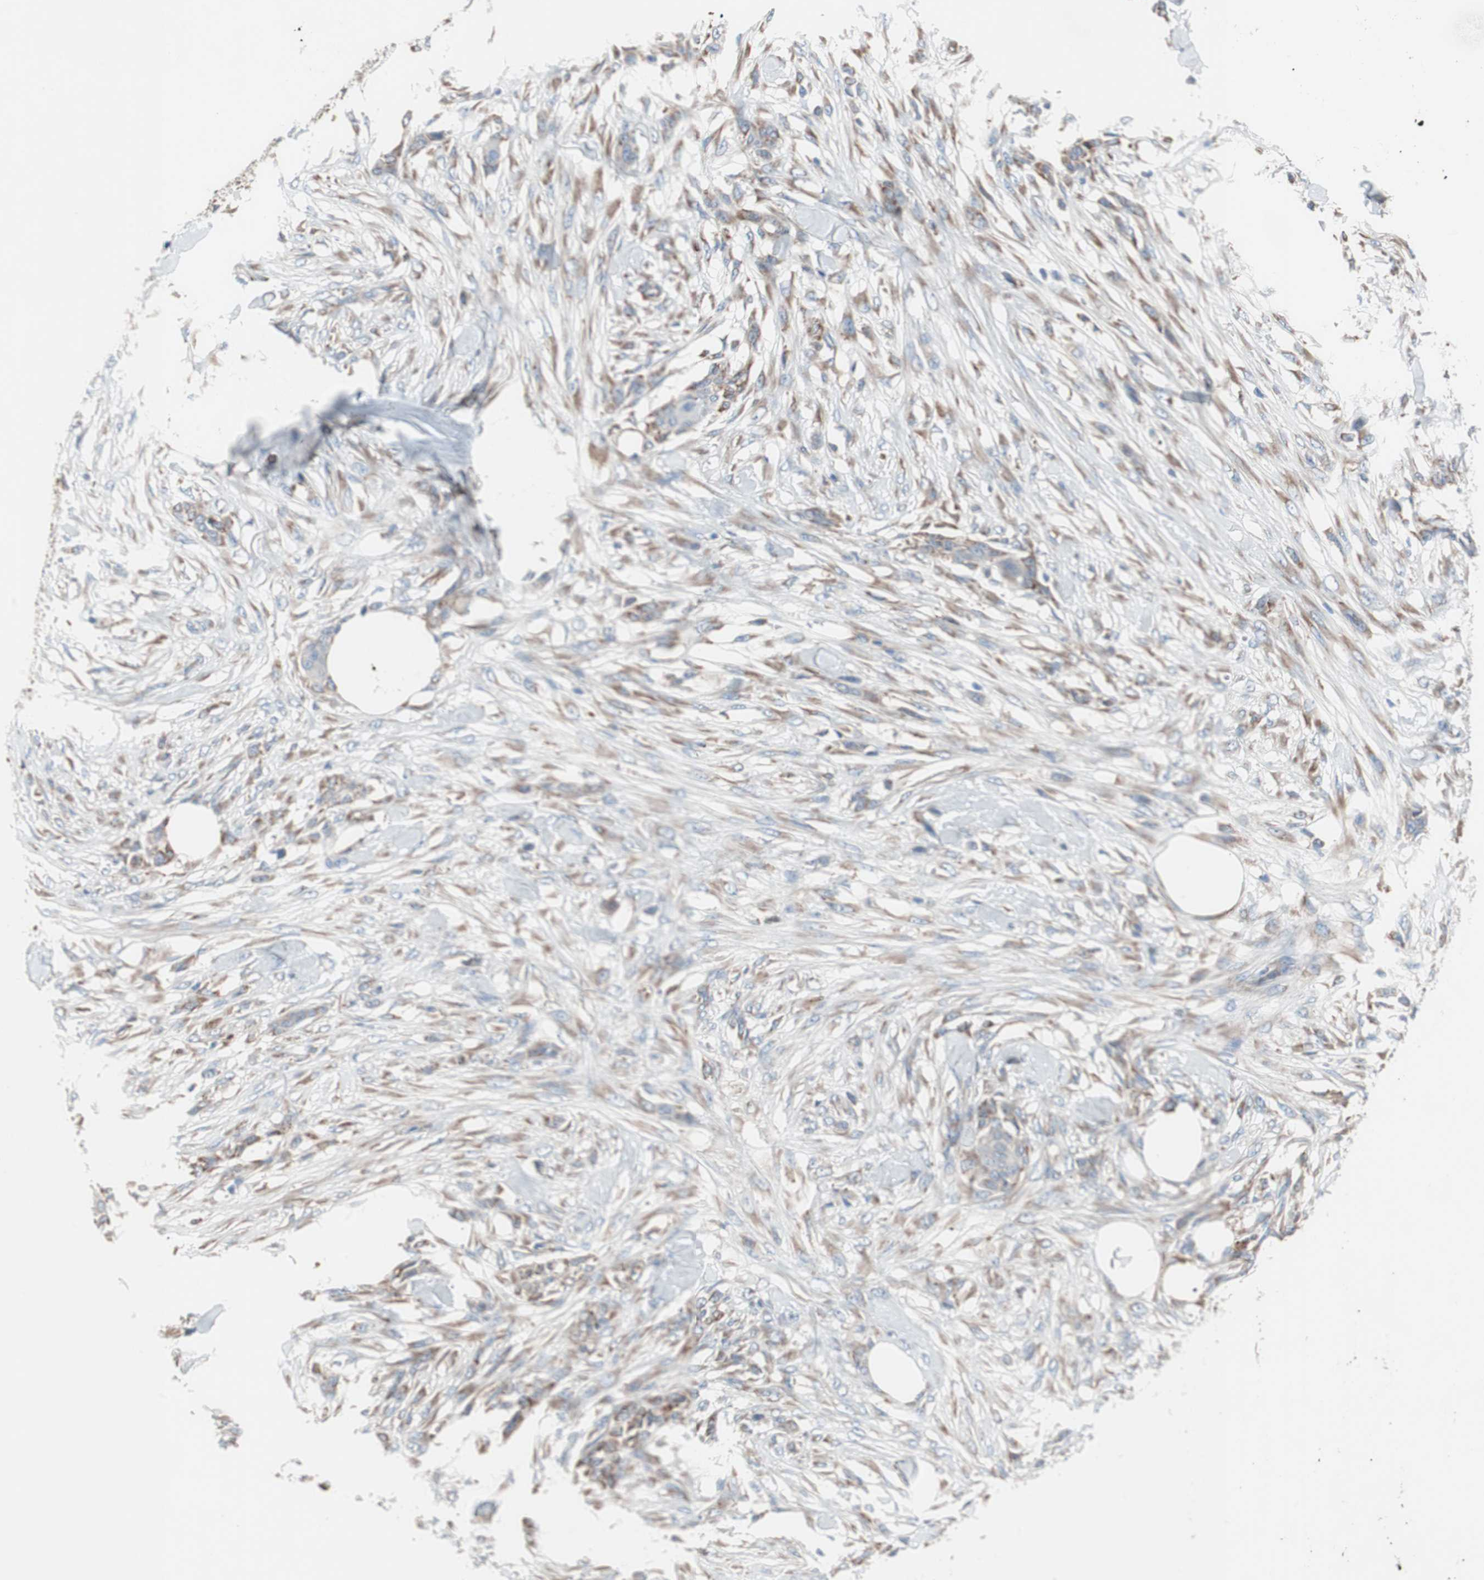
{"staining": {"intensity": "moderate", "quantity": "25%-75%", "location": "cytoplasmic/membranous"}, "tissue": "skin cancer", "cell_type": "Tumor cells", "image_type": "cancer", "snomed": [{"axis": "morphology", "description": "Squamous cell carcinoma, NOS"}, {"axis": "topography", "description": "Skin"}], "caption": "Immunohistochemical staining of human skin squamous cell carcinoma shows medium levels of moderate cytoplasmic/membranous expression in approximately 25%-75% of tumor cells. Immunohistochemistry (ihc) stains the protein in brown and the nuclei are stained blue.", "gene": "SLC27A4", "patient": {"sex": "female", "age": 59}}